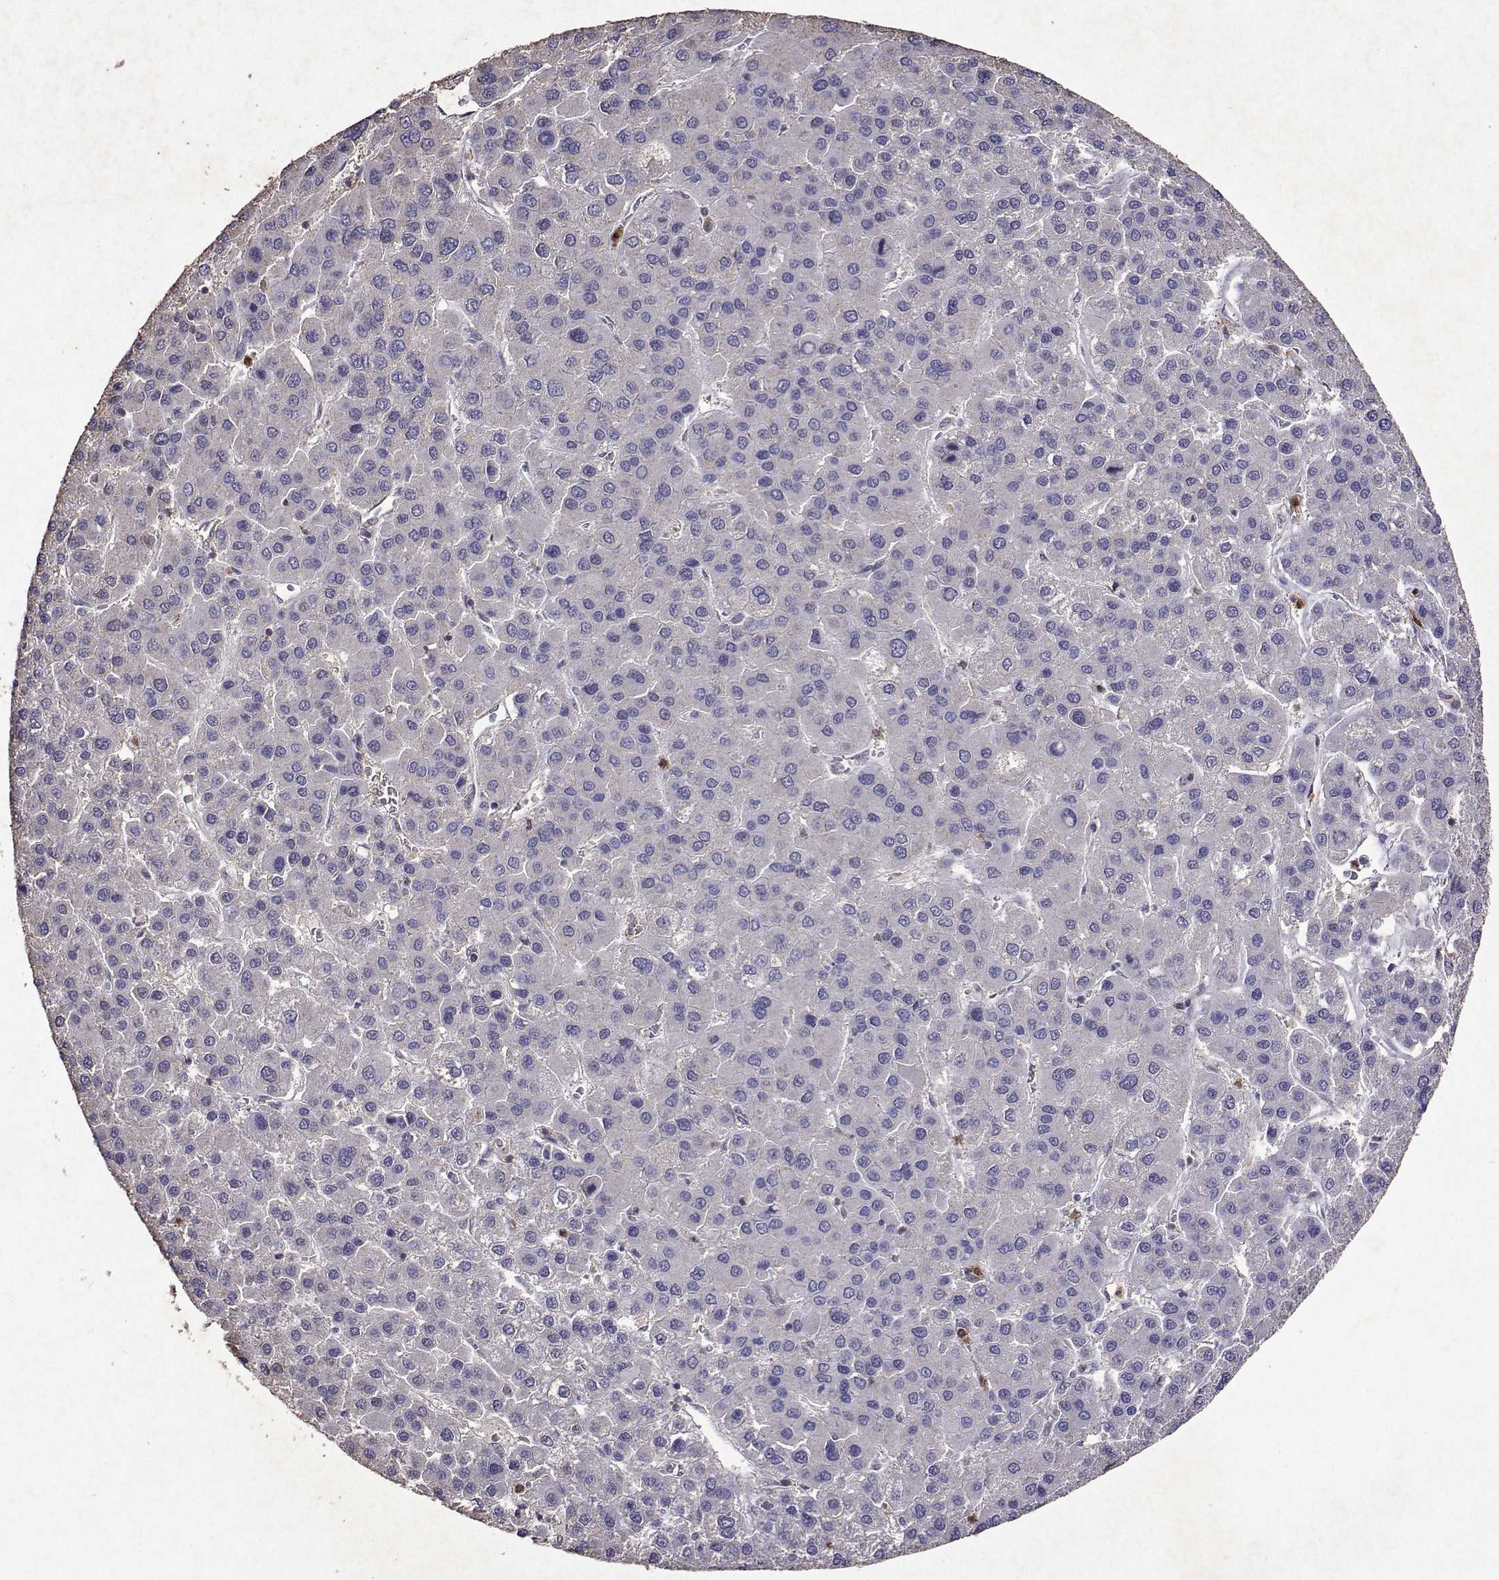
{"staining": {"intensity": "negative", "quantity": "none", "location": "none"}, "tissue": "liver cancer", "cell_type": "Tumor cells", "image_type": "cancer", "snomed": [{"axis": "morphology", "description": "Carcinoma, Hepatocellular, NOS"}, {"axis": "topography", "description": "Liver"}], "caption": "This is an immunohistochemistry (IHC) photomicrograph of human liver hepatocellular carcinoma. There is no positivity in tumor cells.", "gene": "APAF1", "patient": {"sex": "female", "age": 41}}